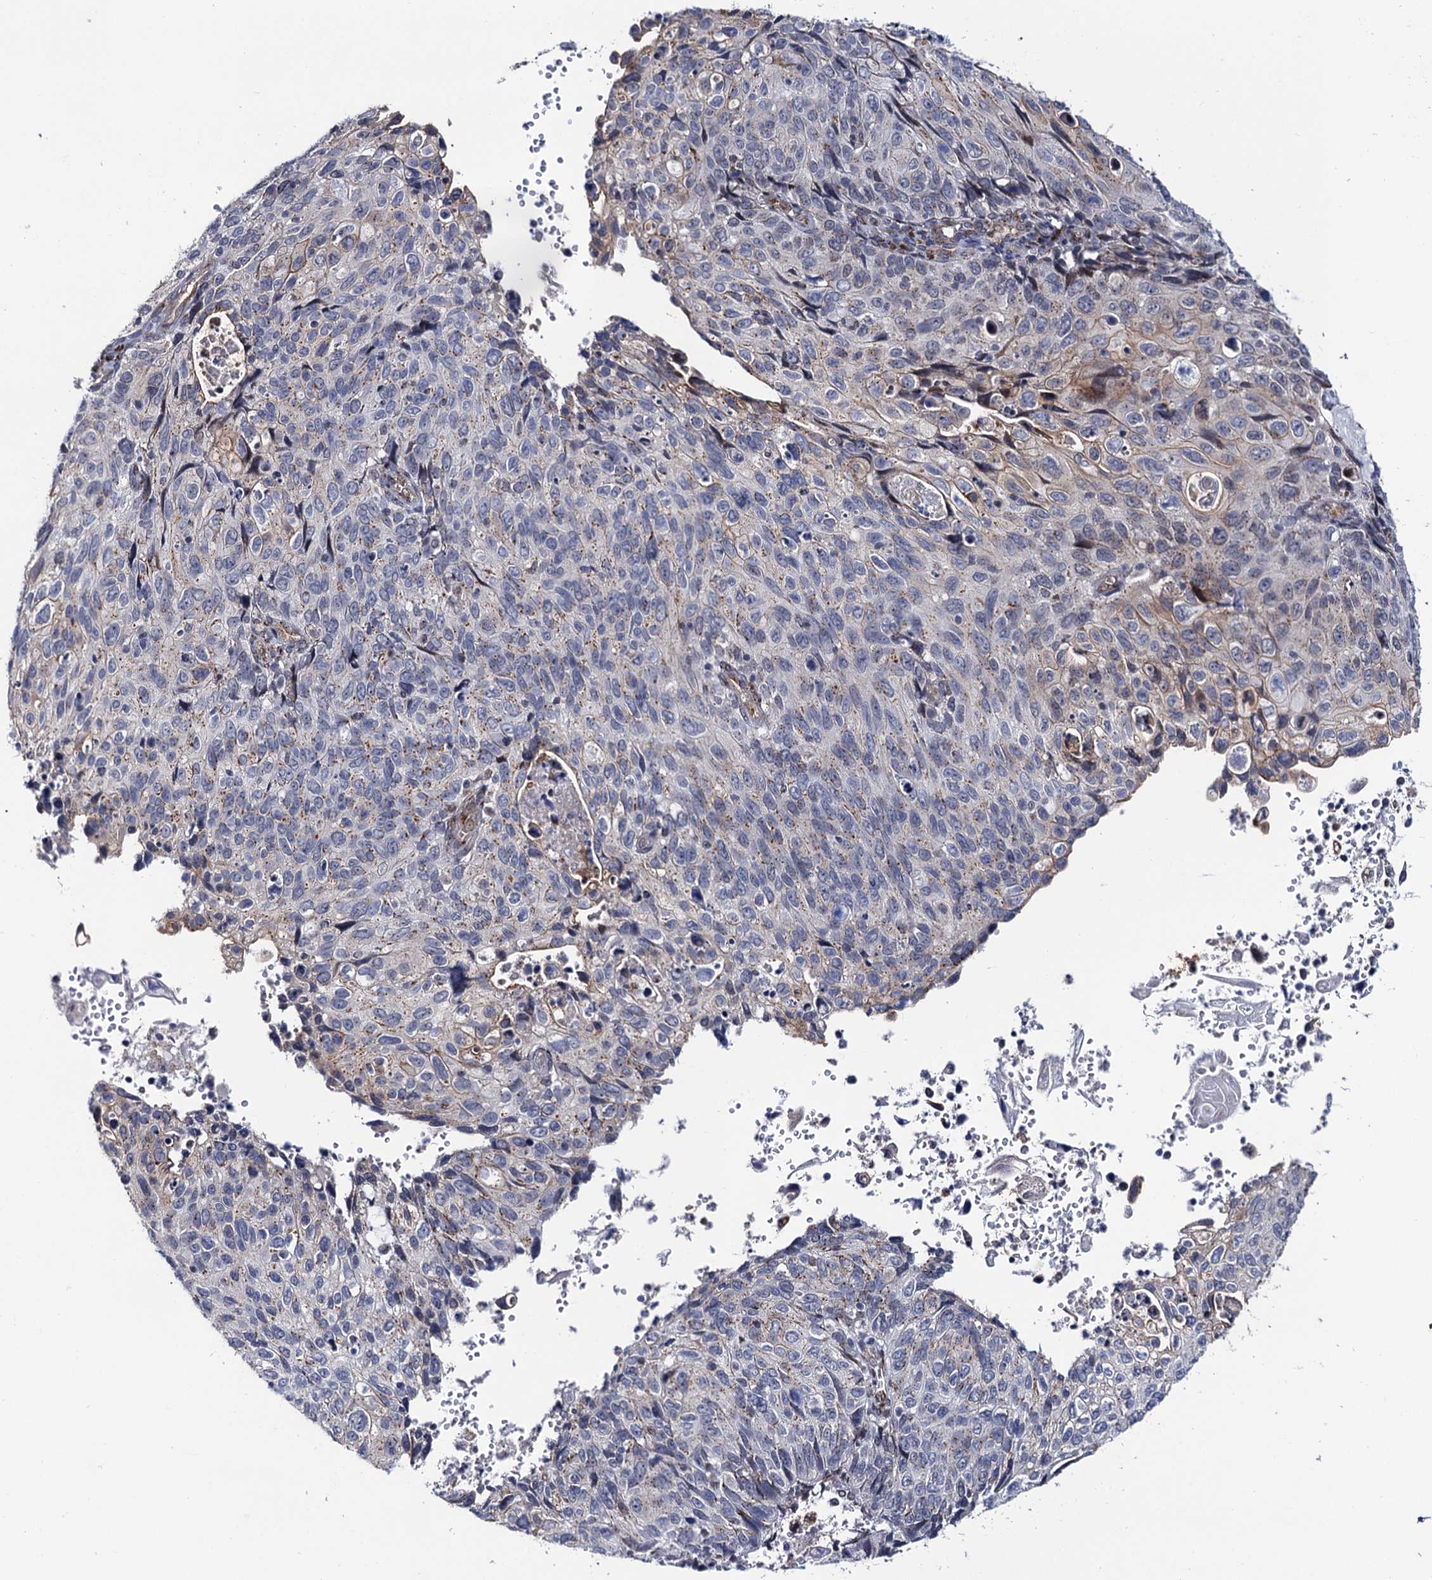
{"staining": {"intensity": "weak", "quantity": "<25%", "location": "cytoplasmic/membranous"}, "tissue": "cervical cancer", "cell_type": "Tumor cells", "image_type": "cancer", "snomed": [{"axis": "morphology", "description": "Squamous cell carcinoma, NOS"}, {"axis": "topography", "description": "Cervix"}], "caption": "Immunohistochemistry of human cervical cancer exhibits no positivity in tumor cells. (DAB (3,3'-diaminobenzidine) immunohistochemistry visualized using brightfield microscopy, high magnification).", "gene": "THAP2", "patient": {"sex": "female", "age": 70}}